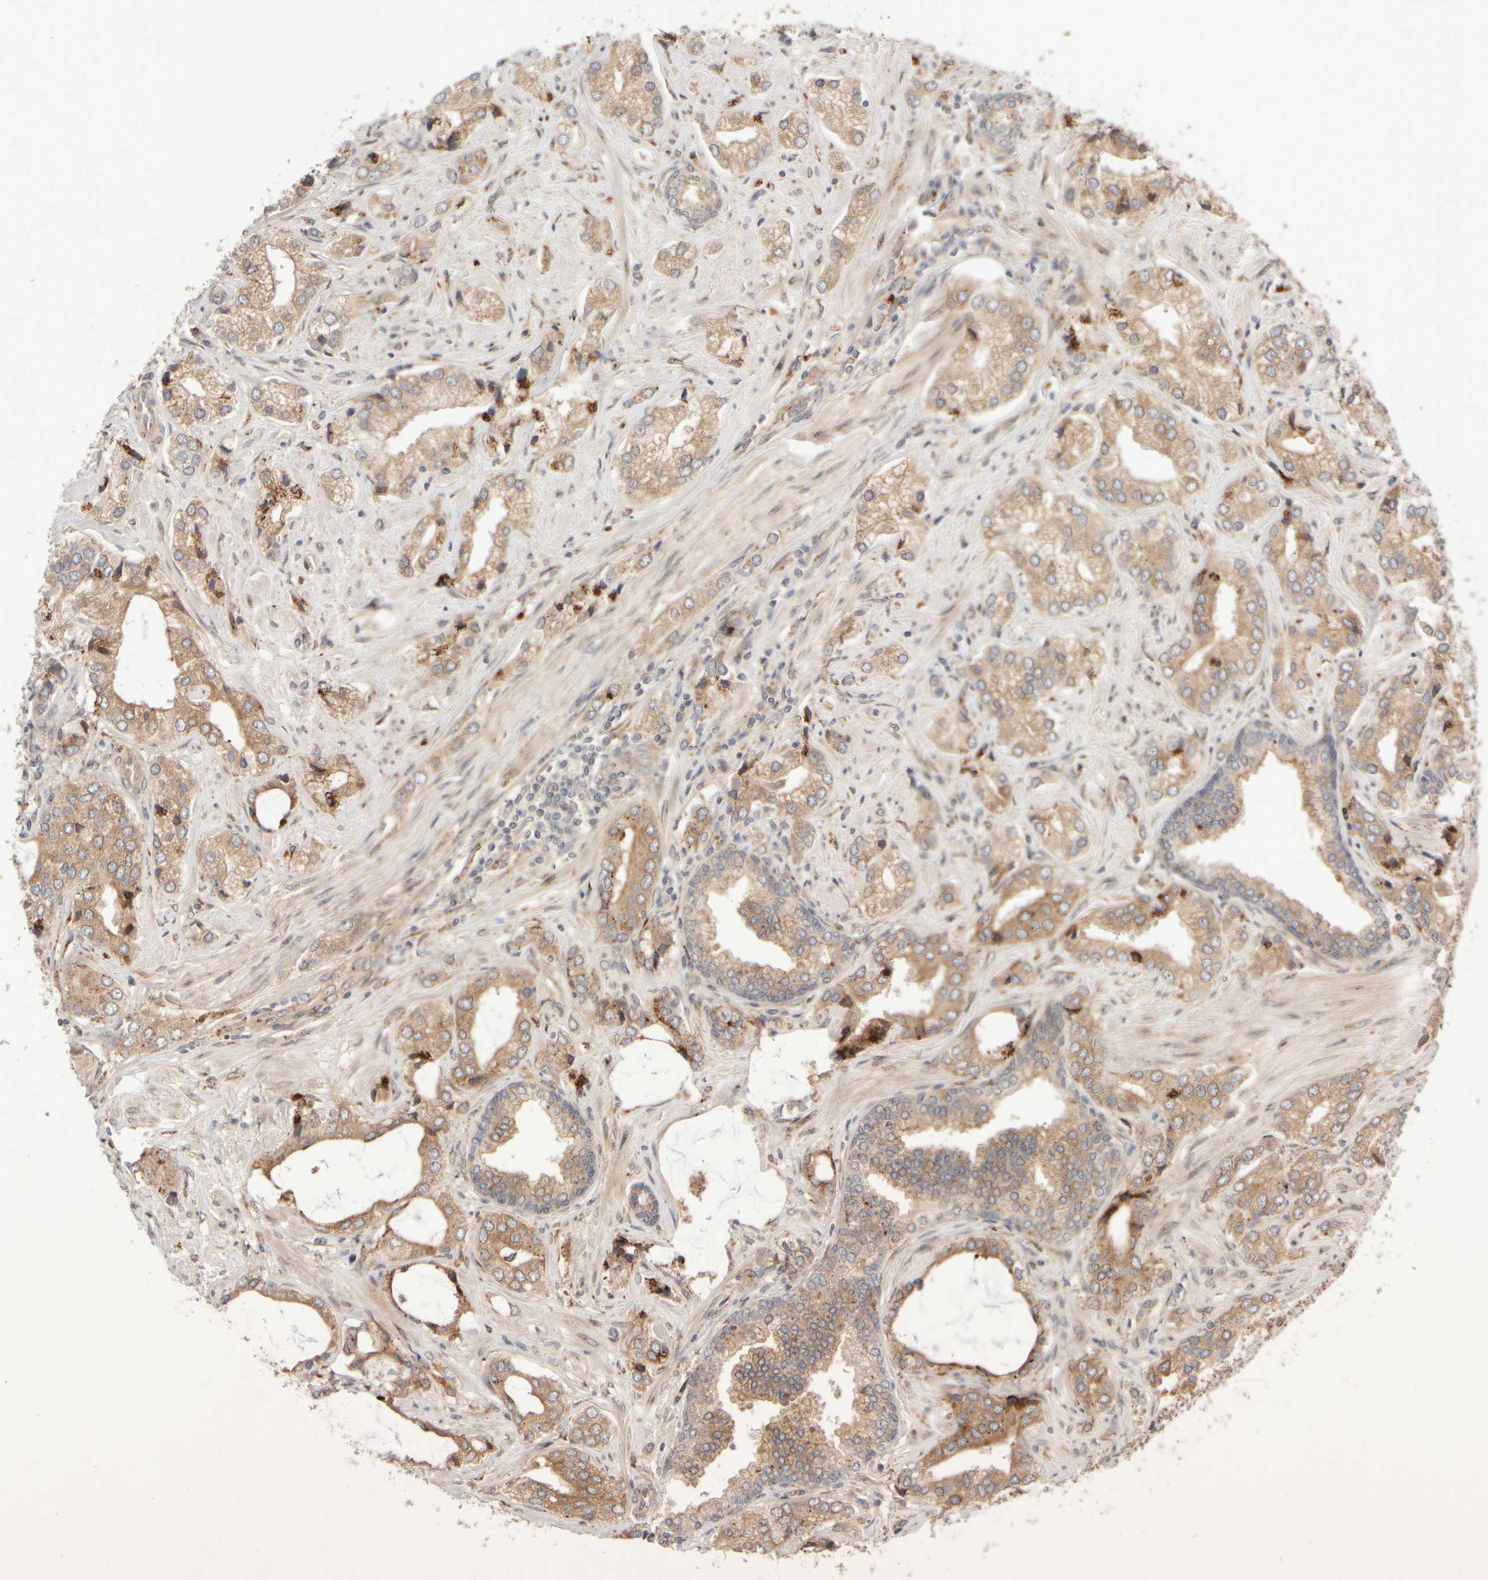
{"staining": {"intensity": "weak", "quantity": ">75%", "location": "cytoplasmic/membranous"}, "tissue": "prostate cancer", "cell_type": "Tumor cells", "image_type": "cancer", "snomed": [{"axis": "morphology", "description": "Adenocarcinoma, High grade"}, {"axis": "topography", "description": "Prostate"}], "caption": "An immunohistochemistry (IHC) histopathology image of neoplastic tissue is shown. Protein staining in brown labels weak cytoplasmic/membranous positivity in high-grade adenocarcinoma (prostate) within tumor cells.", "gene": "GCN1", "patient": {"sex": "male", "age": 66}}